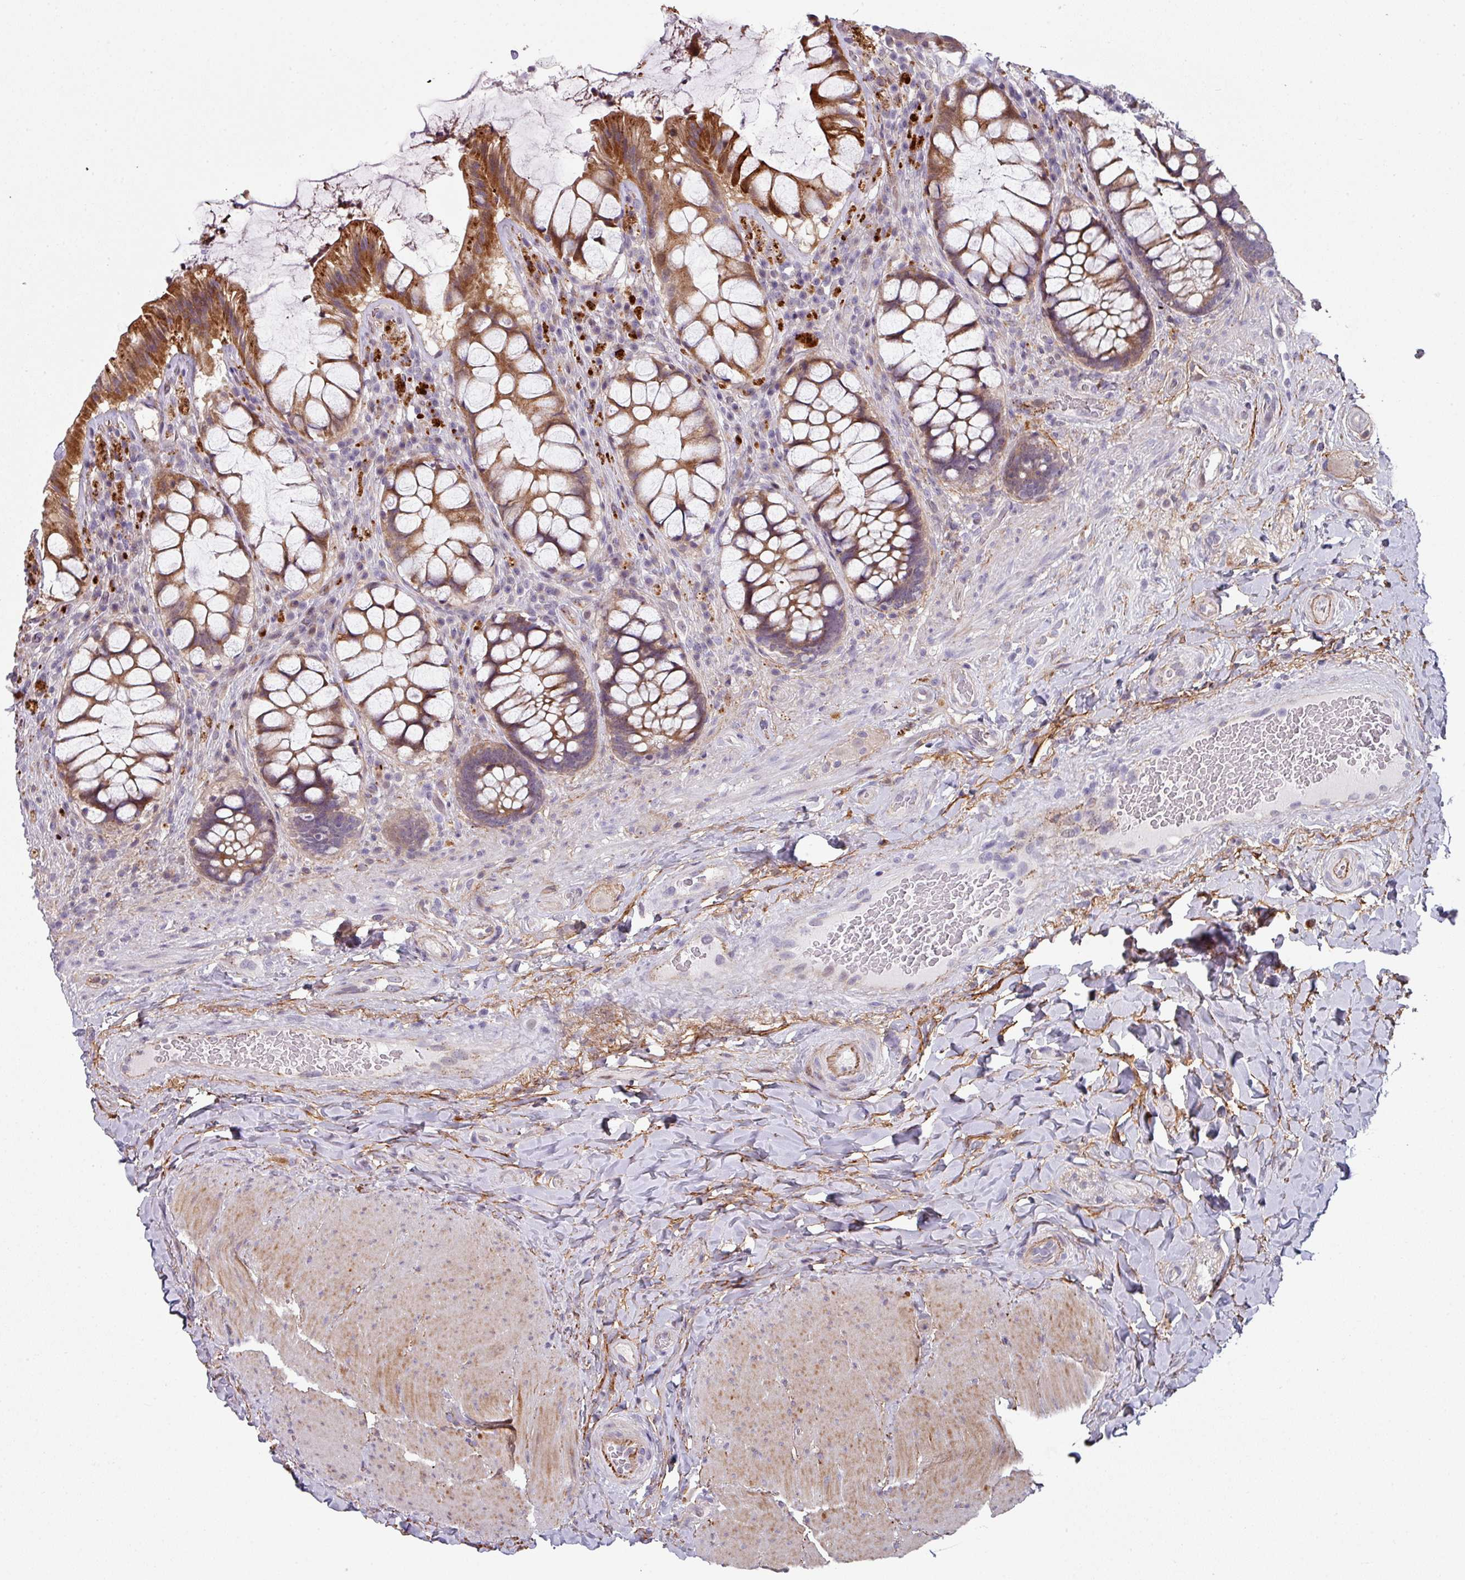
{"staining": {"intensity": "strong", "quantity": ">75%", "location": "cytoplasmic/membranous"}, "tissue": "rectum", "cell_type": "Glandular cells", "image_type": "normal", "snomed": [{"axis": "morphology", "description": "Normal tissue, NOS"}, {"axis": "topography", "description": "Rectum"}], "caption": "Immunohistochemistry micrograph of unremarkable human rectum stained for a protein (brown), which exhibits high levels of strong cytoplasmic/membranous positivity in about >75% of glandular cells.", "gene": "C2orf16", "patient": {"sex": "female", "age": 58}}